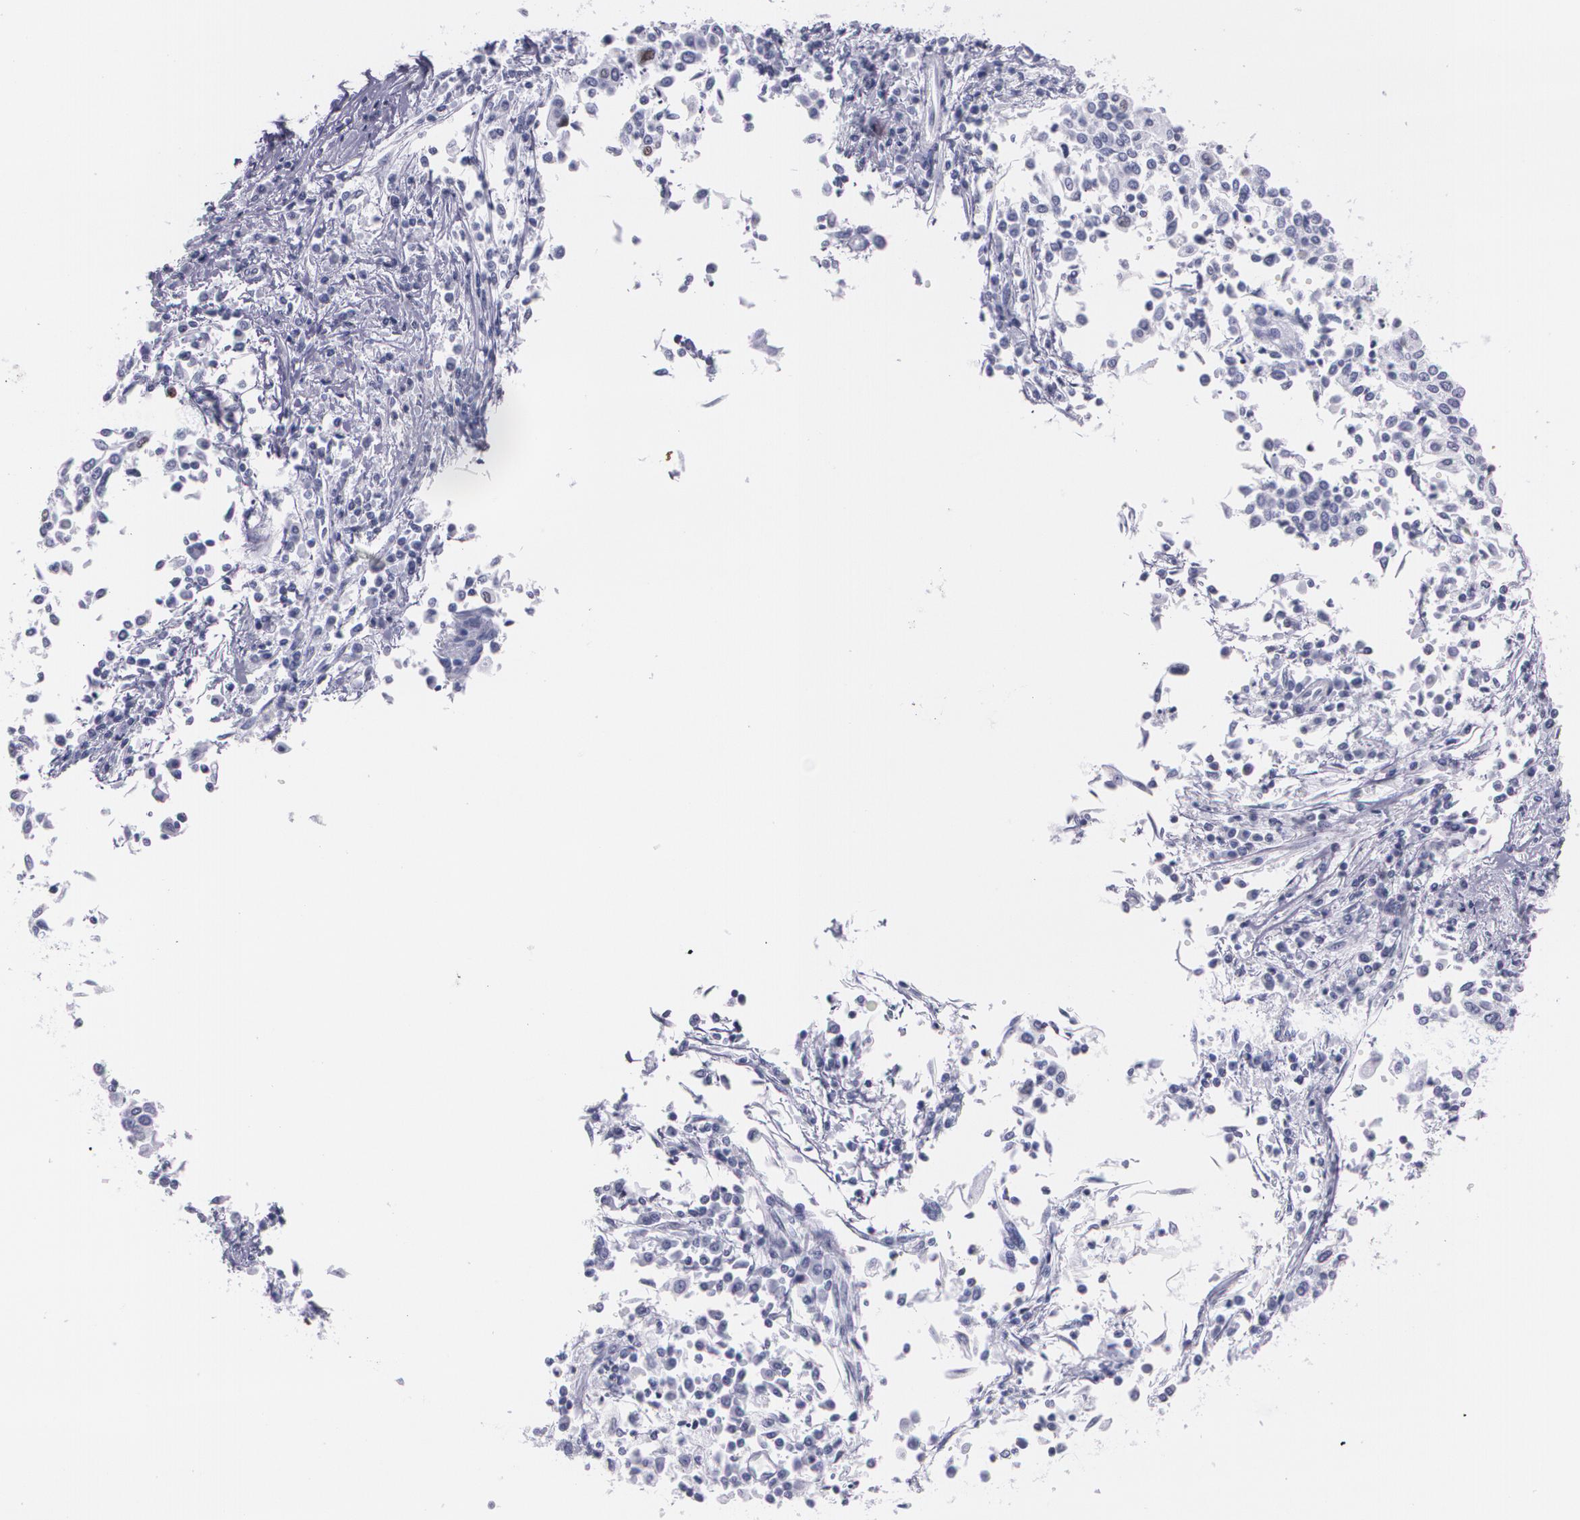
{"staining": {"intensity": "strong", "quantity": "<25%", "location": "nuclear"}, "tissue": "cervical cancer", "cell_type": "Tumor cells", "image_type": "cancer", "snomed": [{"axis": "morphology", "description": "Squamous cell carcinoma, NOS"}, {"axis": "topography", "description": "Cervix"}], "caption": "The micrograph displays immunohistochemical staining of cervical cancer (squamous cell carcinoma). There is strong nuclear expression is seen in about <25% of tumor cells.", "gene": "TP53", "patient": {"sex": "female", "age": 40}}